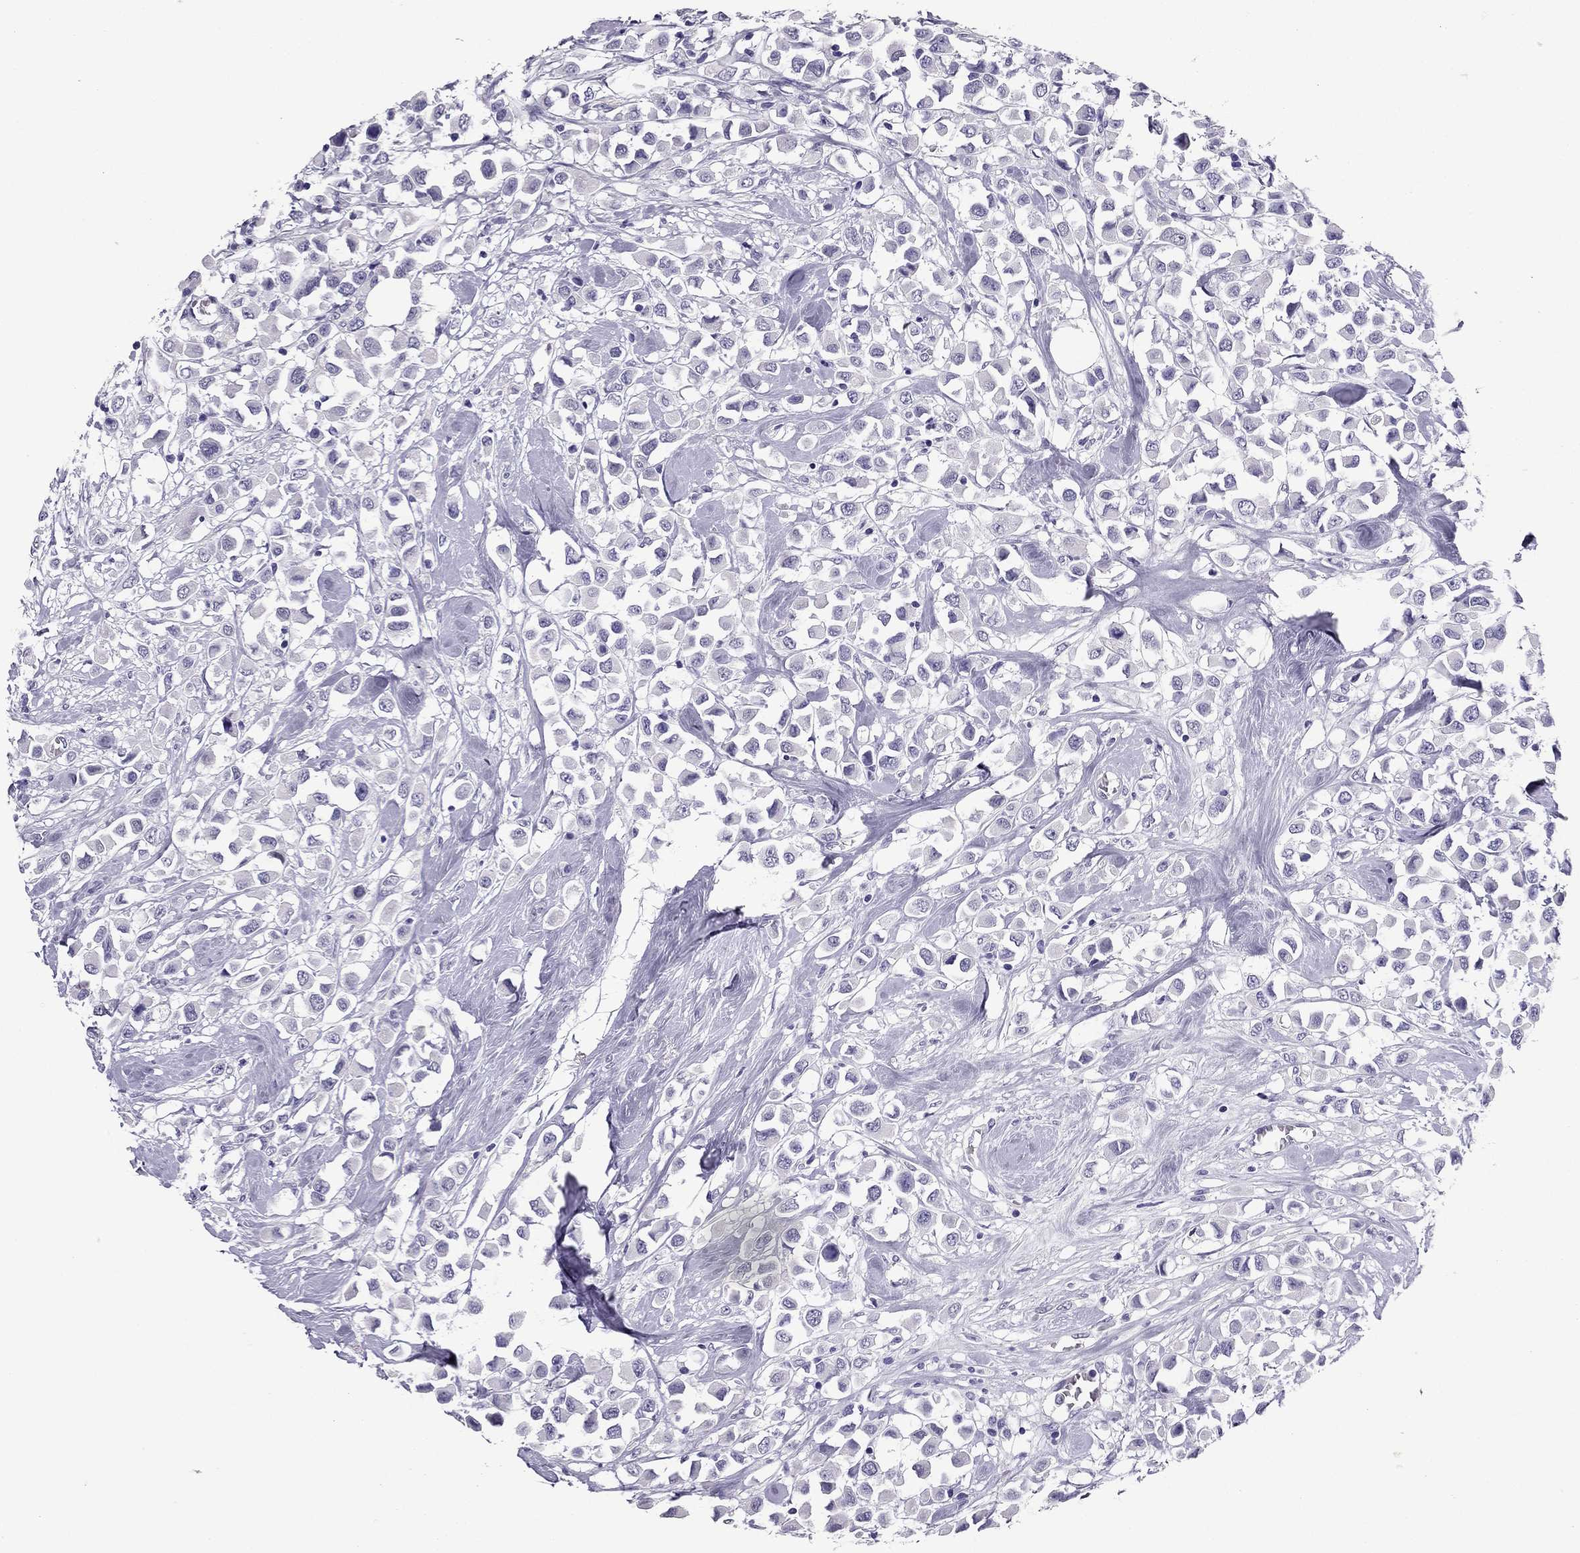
{"staining": {"intensity": "negative", "quantity": "none", "location": "none"}, "tissue": "breast cancer", "cell_type": "Tumor cells", "image_type": "cancer", "snomed": [{"axis": "morphology", "description": "Duct carcinoma"}, {"axis": "topography", "description": "Breast"}], "caption": "This photomicrograph is of breast invasive ductal carcinoma stained with immunohistochemistry to label a protein in brown with the nuclei are counter-stained blue. There is no staining in tumor cells. (DAB IHC with hematoxylin counter stain).", "gene": "PDE6A", "patient": {"sex": "female", "age": 61}}